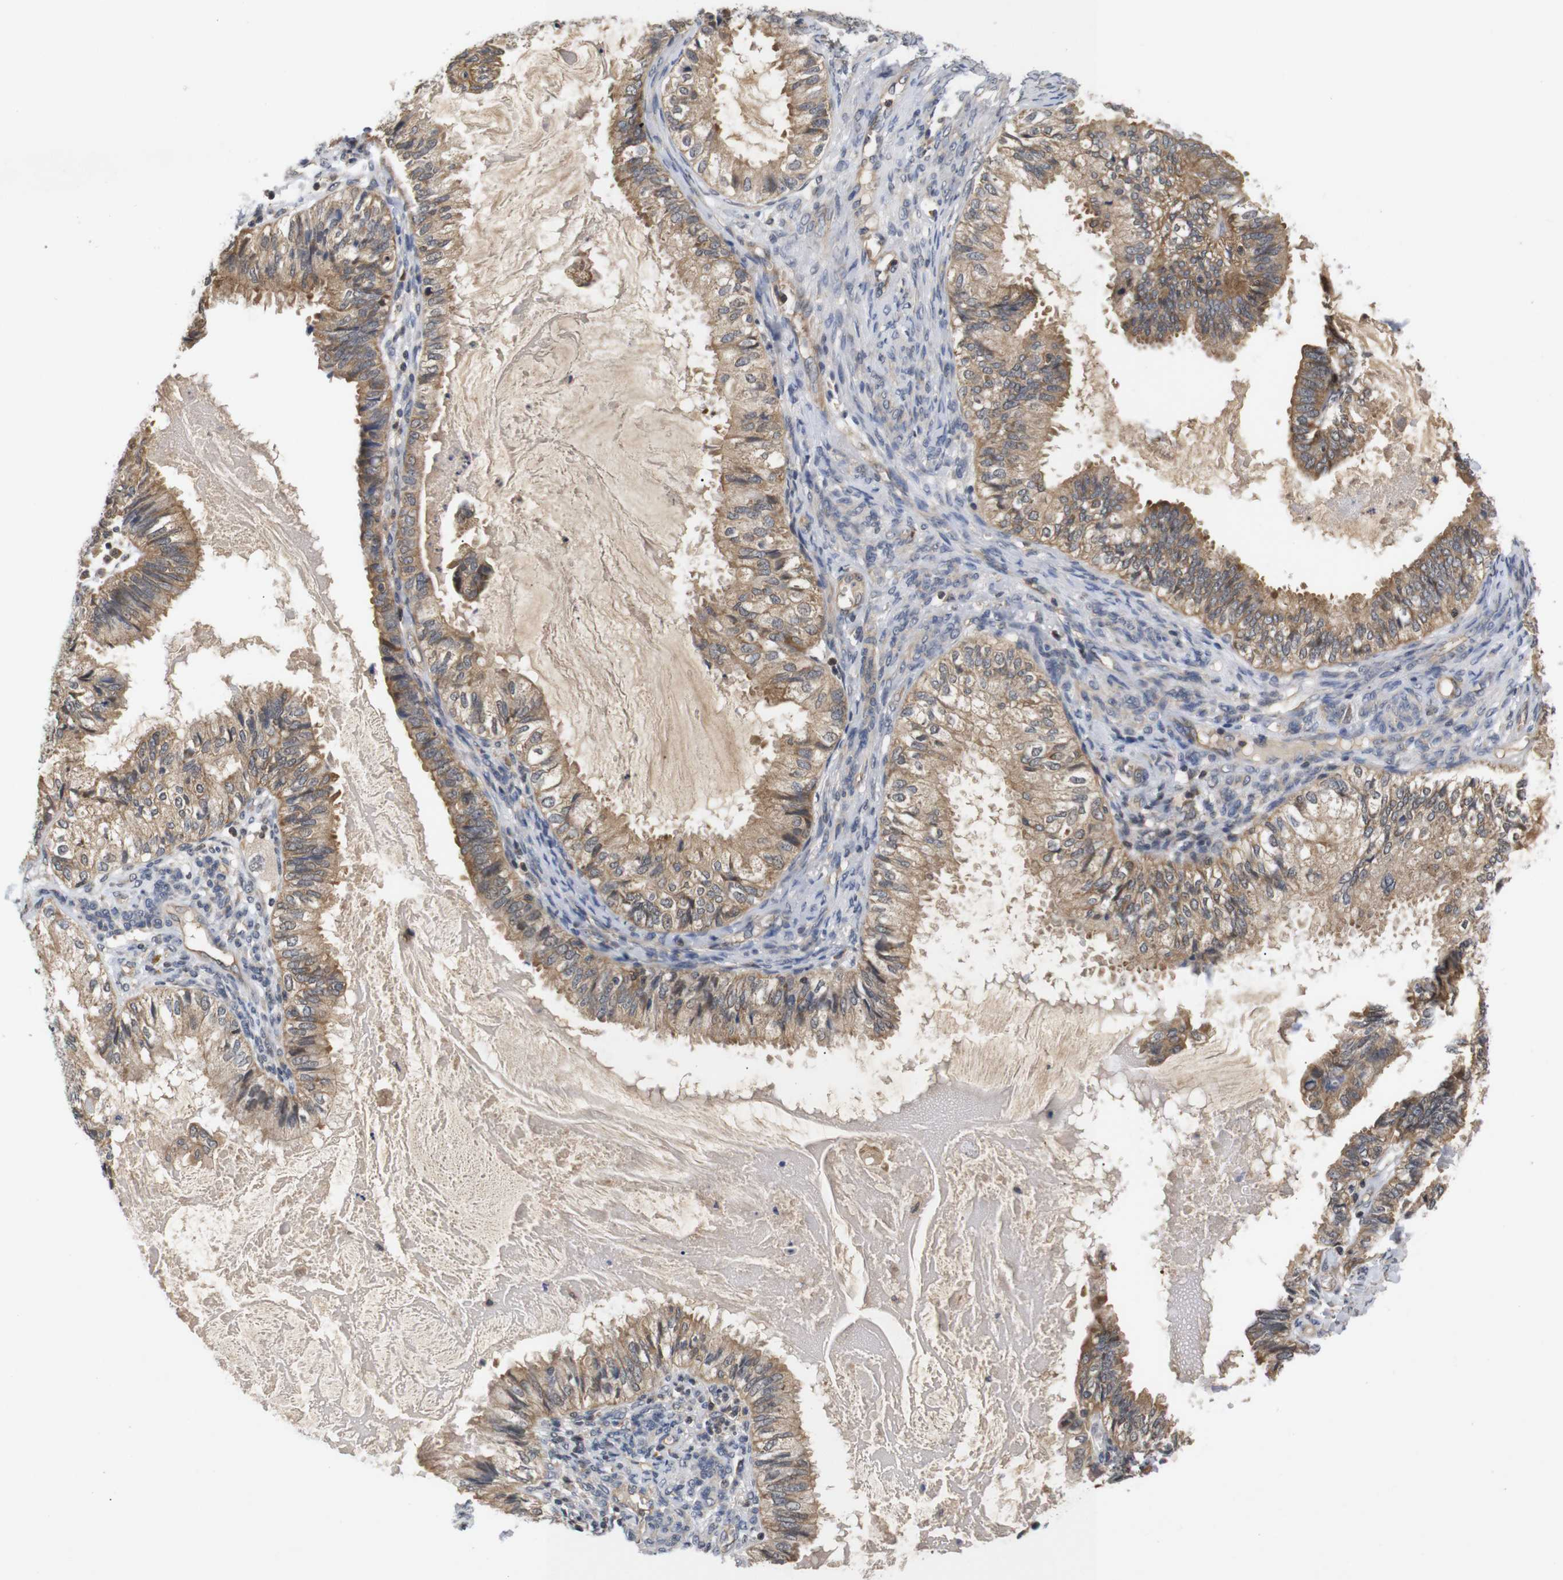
{"staining": {"intensity": "moderate", "quantity": ">75%", "location": "cytoplasmic/membranous"}, "tissue": "cervical cancer", "cell_type": "Tumor cells", "image_type": "cancer", "snomed": [{"axis": "morphology", "description": "Normal tissue, NOS"}, {"axis": "morphology", "description": "Adenocarcinoma, NOS"}, {"axis": "topography", "description": "Cervix"}, {"axis": "topography", "description": "Endometrium"}], "caption": "IHC histopathology image of neoplastic tissue: cervical cancer (adenocarcinoma) stained using immunohistochemistry exhibits medium levels of moderate protein expression localized specifically in the cytoplasmic/membranous of tumor cells, appearing as a cytoplasmic/membranous brown color.", "gene": "RIPK1", "patient": {"sex": "female", "age": 86}}